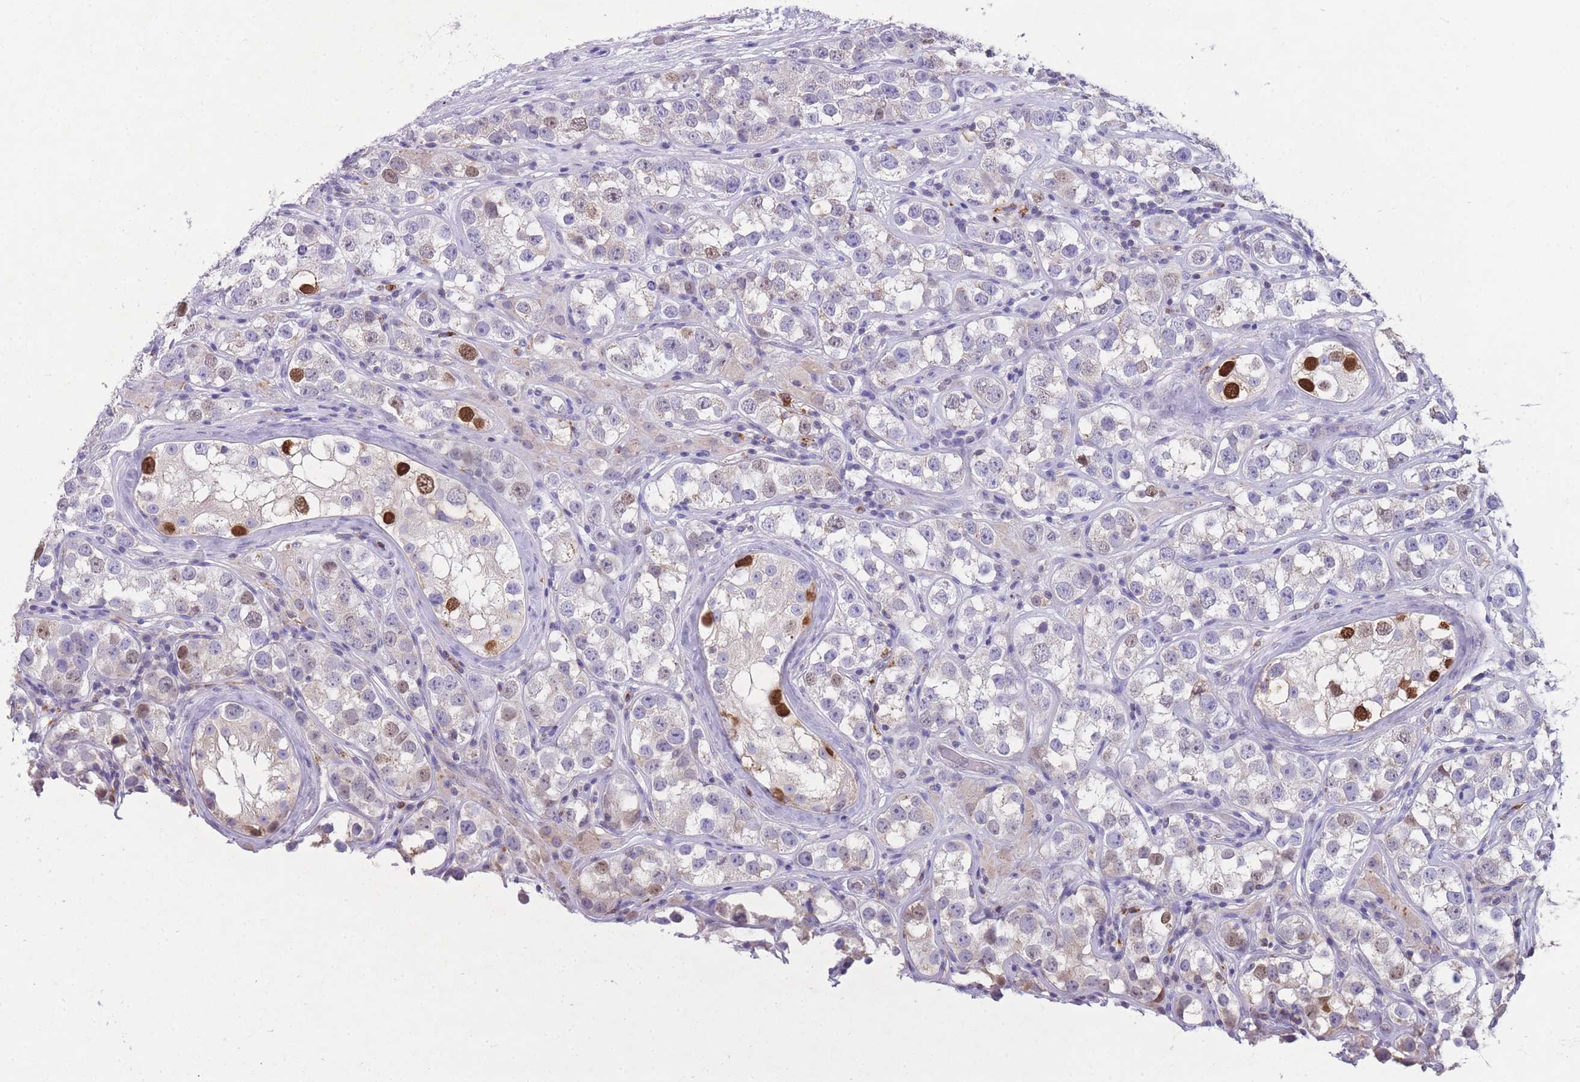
{"staining": {"intensity": "negative", "quantity": "none", "location": "none"}, "tissue": "testis cancer", "cell_type": "Tumor cells", "image_type": "cancer", "snomed": [{"axis": "morphology", "description": "Seminoma, NOS"}, {"axis": "topography", "description": "Testis"}], "caption": "This micrograph is of seminoma (testis) stained with immunohistochemistry to label a protein in brown with the nuclei are counter-stained blue. There is no positivity in tumor cells.", "gene": "ZNF662", "patient": {"sex": "male", "age": 28}}